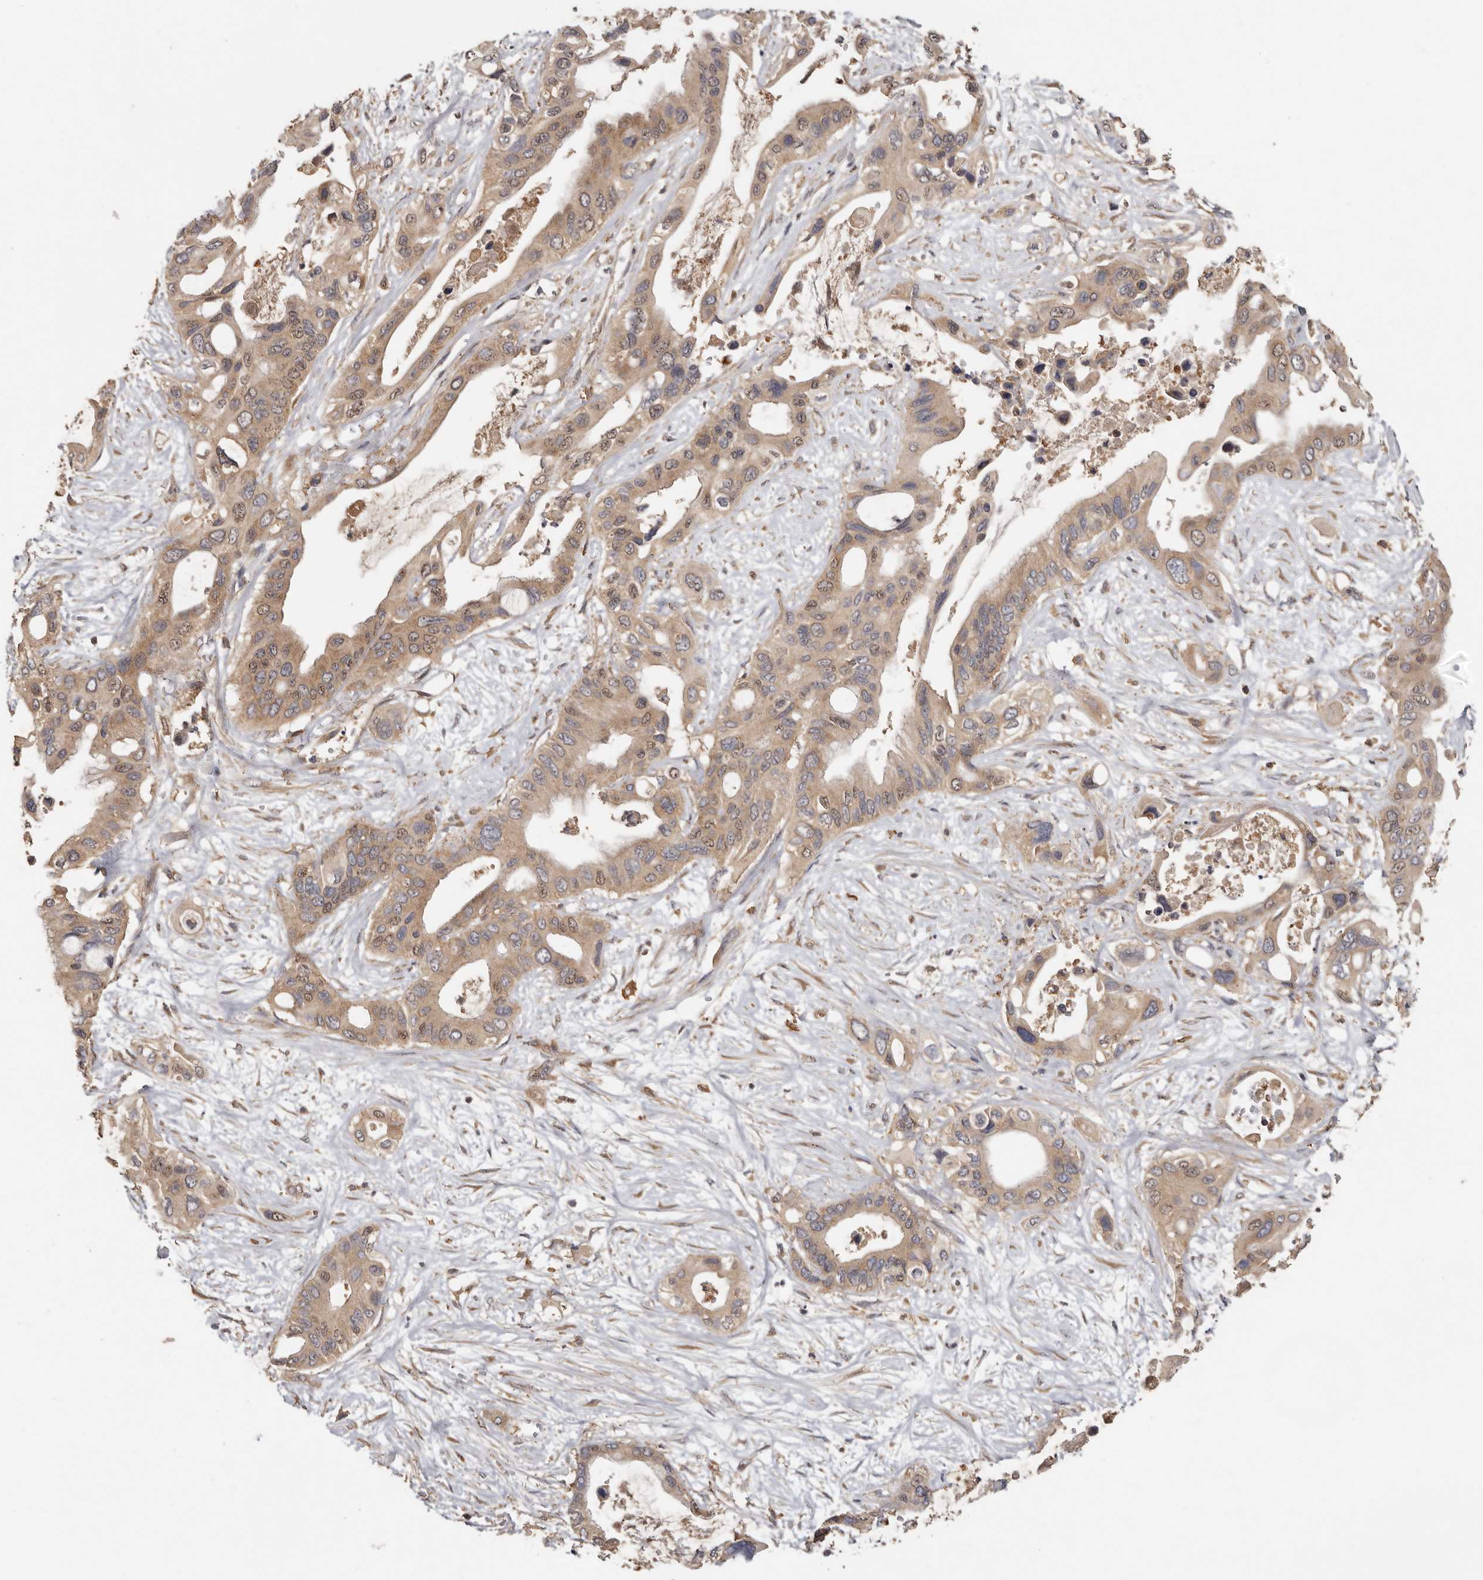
{"staining": {"intensity": "weak", "quantity": ">75%", "location": "cytoplasmic/membranous,nuclear"}, "tissue": "pancreatic cancer", "cell_type": "Tumor cells", "image_type": "cancer", "snomed": [{"axis": "morphology", "description": "Adenocarcinoma, NOS"}, {"axis": "topography", "description": "Pancreas"}], "caption": "This is an image of immunohistochemistry staining of pancreatic cancer, which shows weak positivity in the cytoplasmic/membranous and nuclear of tumor cells.", "gene": "RWDD1", "patient": {"sex": "male", "age": 66}}